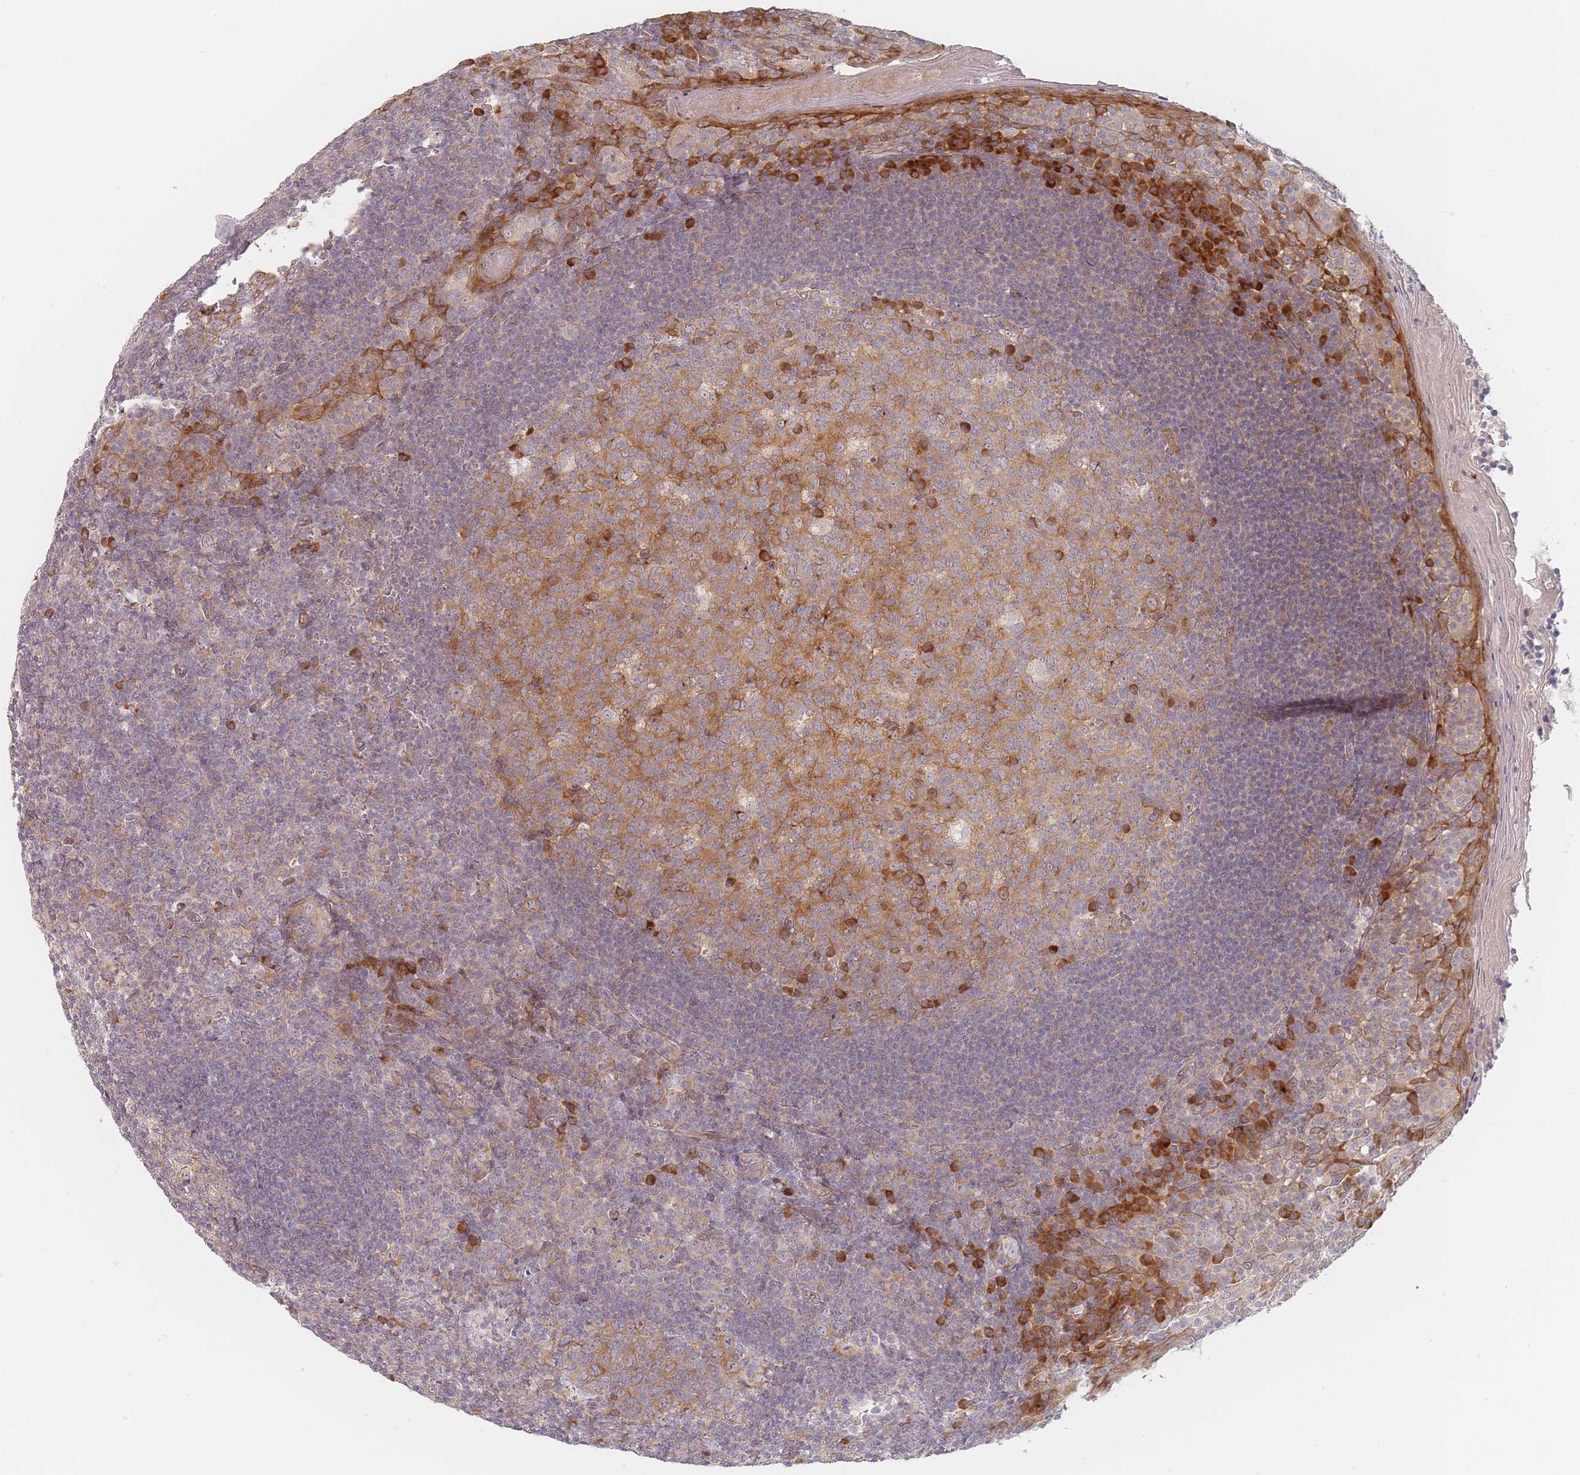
{"staining": {"intensity": "moderate", "quantity": ">75%", "location": "cytoplasmic/membranous"}, "tissue": "tonsil", "cell_type": "Germinal center cells", "image_type": "normal", "snomed": [{"axis": "morphology", "description": "Normal tissue, NOS"}, {"axis": "topography", "description": "Tonsil"}], "caption": "High-power microscopy captured an IHC image of benign tonsil, revealing moderate cytoplasmic/membranous expression in about >75% of germinal center cells. (DAB (3,3'-diaminobenzidine) IHC, brown staining for protein, blue staining for nuclei).", "gene": "ZKSCAN7", "patient": {"sex": "male", "age": 27}}